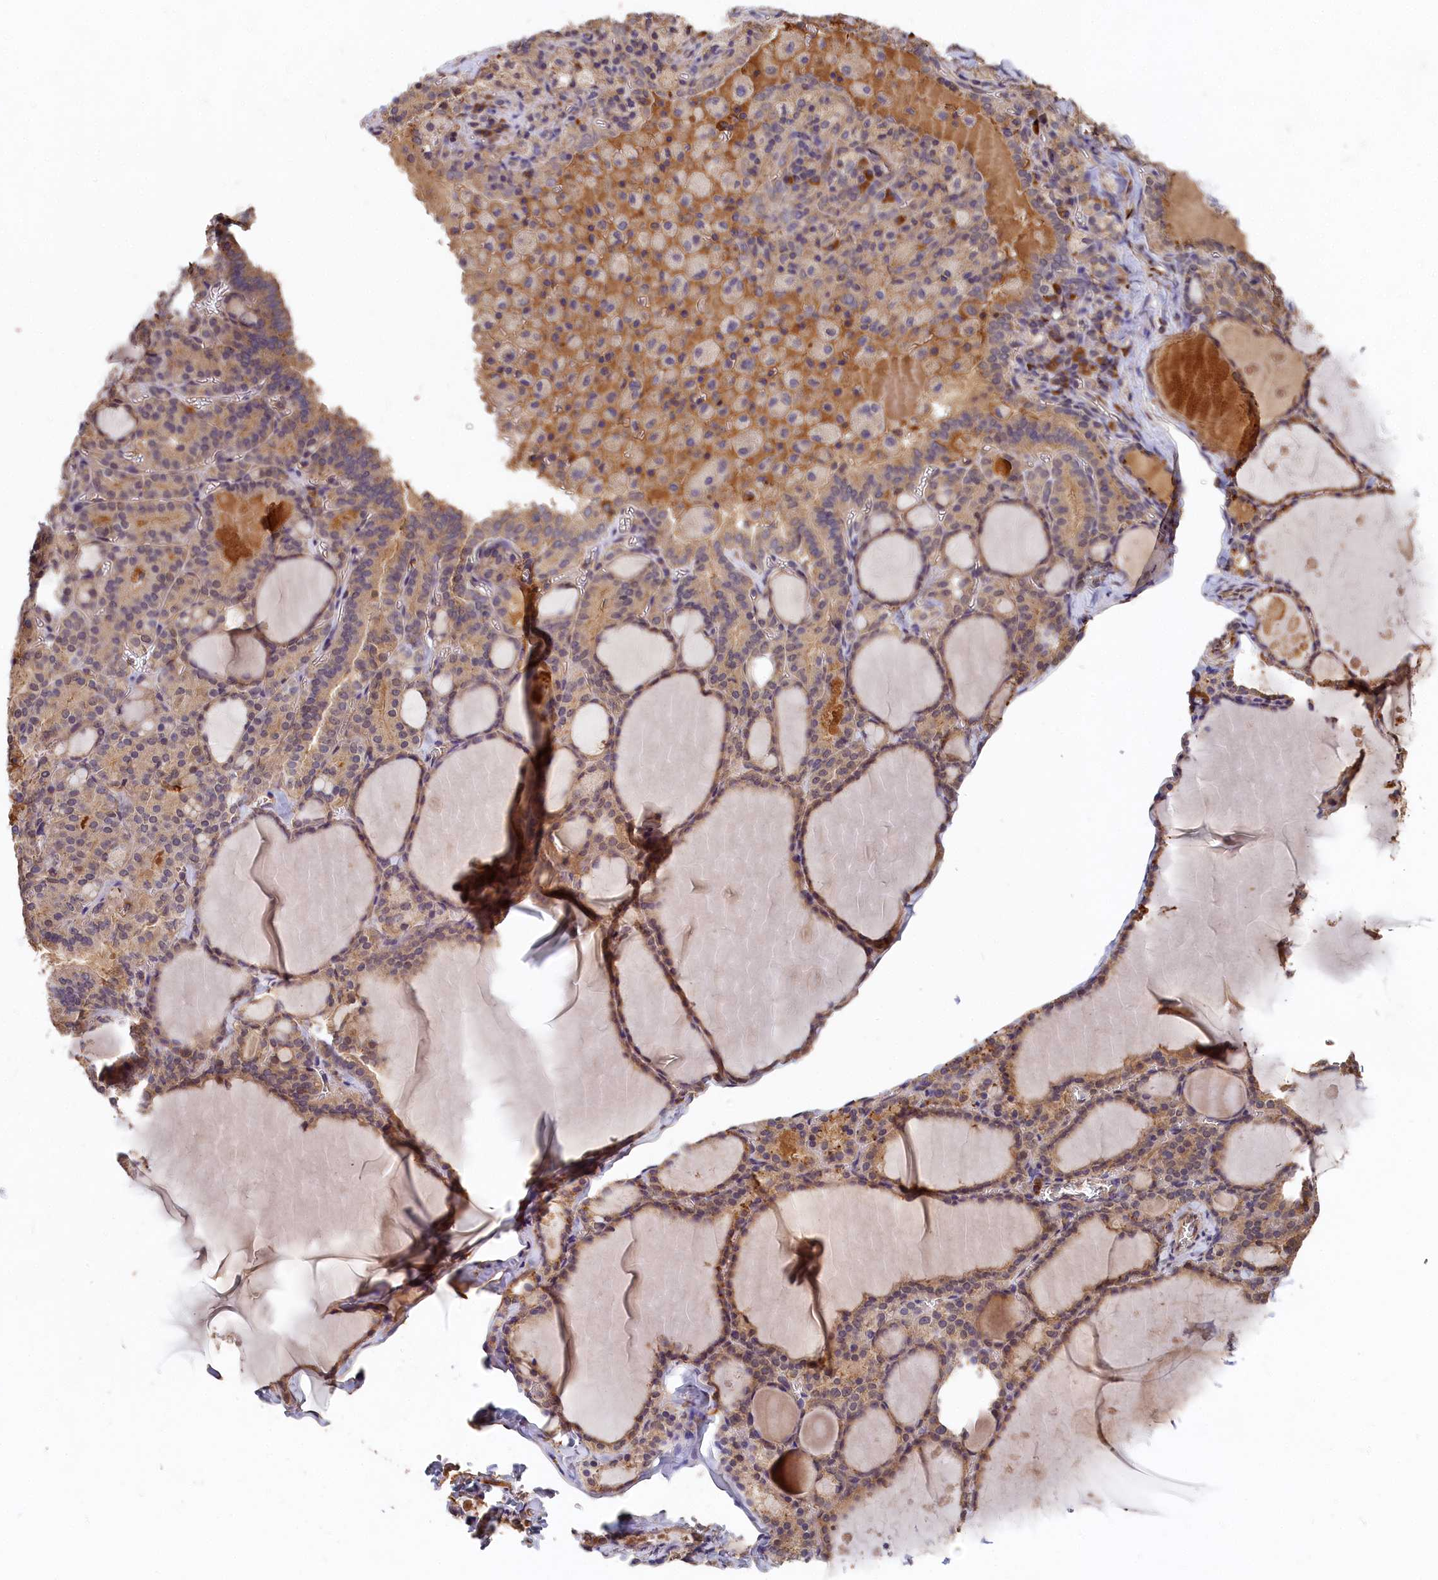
{"staining": {"intensity": "moderate", "quantity": "25%-75%", "location": "cytoplasmic/membranous"}, "tissue": "thyroid gland", "cell_type": "Glandular cells", "image_type": "normal", "snomed": [{"axis": "morphology", "description": "Normal tissue, NOS"}, {"axis": "topography", "description": "Thyroid gland"}], "caption": "This image shows IHC staining of normal human thyroid gland, with medium moderate cytoplasmic/membranous expression in approximately 25%-75% of glandular cells.", "gene": "DHRS11", "patient": {"sex": "male", "age": 56}}